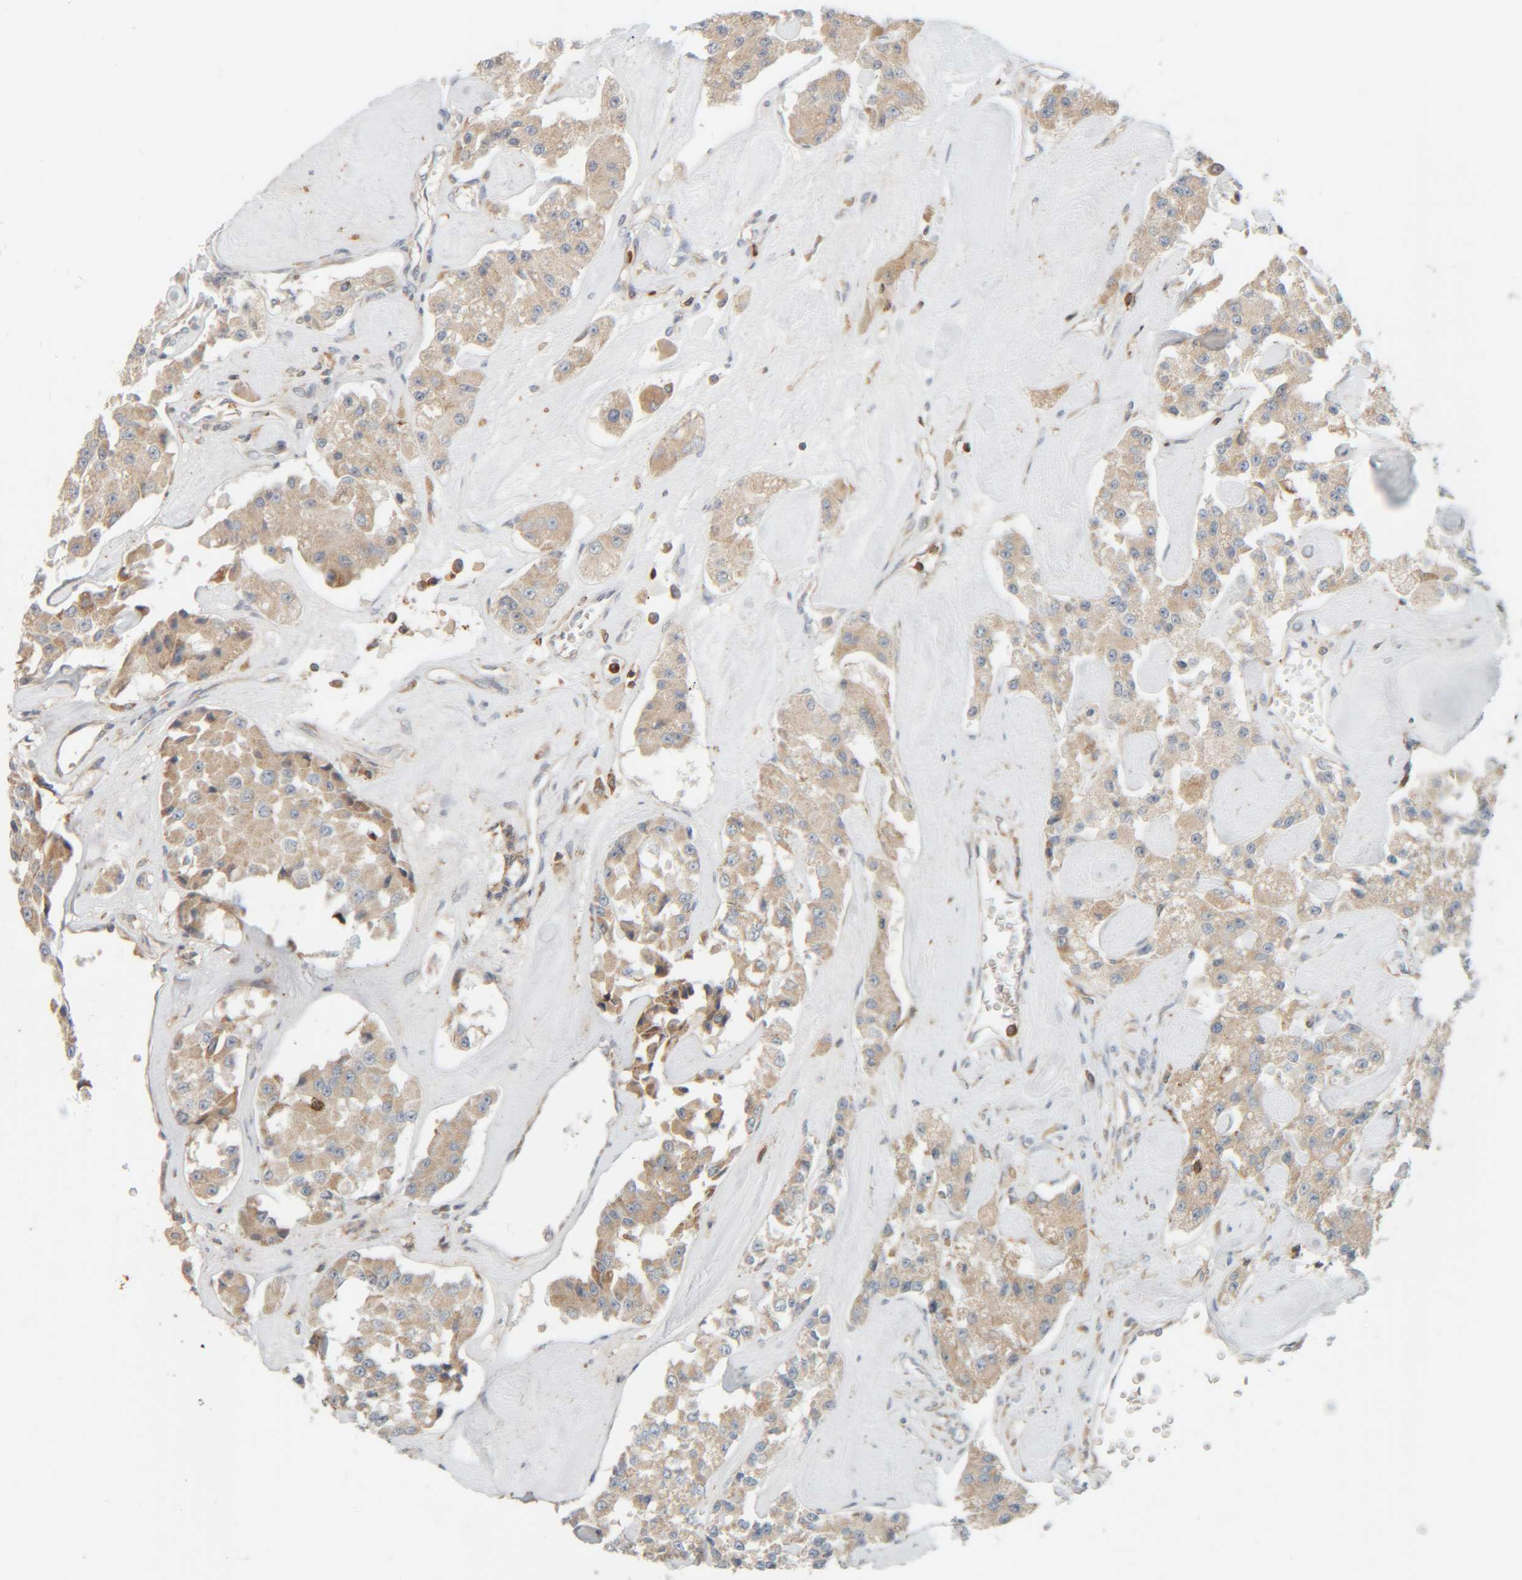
{"staining": {"intensity": "weak", "quantity": ">75%", "location": "cytoplasmic/membranous"}, "tissue": "carcinoid", "cell_type": "Tumor cells", "image_type": "cancer", "snomed": [{"axis": "morphology", "description": "Carcinoid, malignant, NOS"}, {"axis": "topography", "description": "Pancreas"}], "caption": "There is low levels of weak cytoplasmic/membranous positivity in tumor cells of malignant carcinoid, as demonstrated by immunohistochemical staining (brown color).", "gene": "CCDC57", "patient": {"sex": "male", "age": 41}}